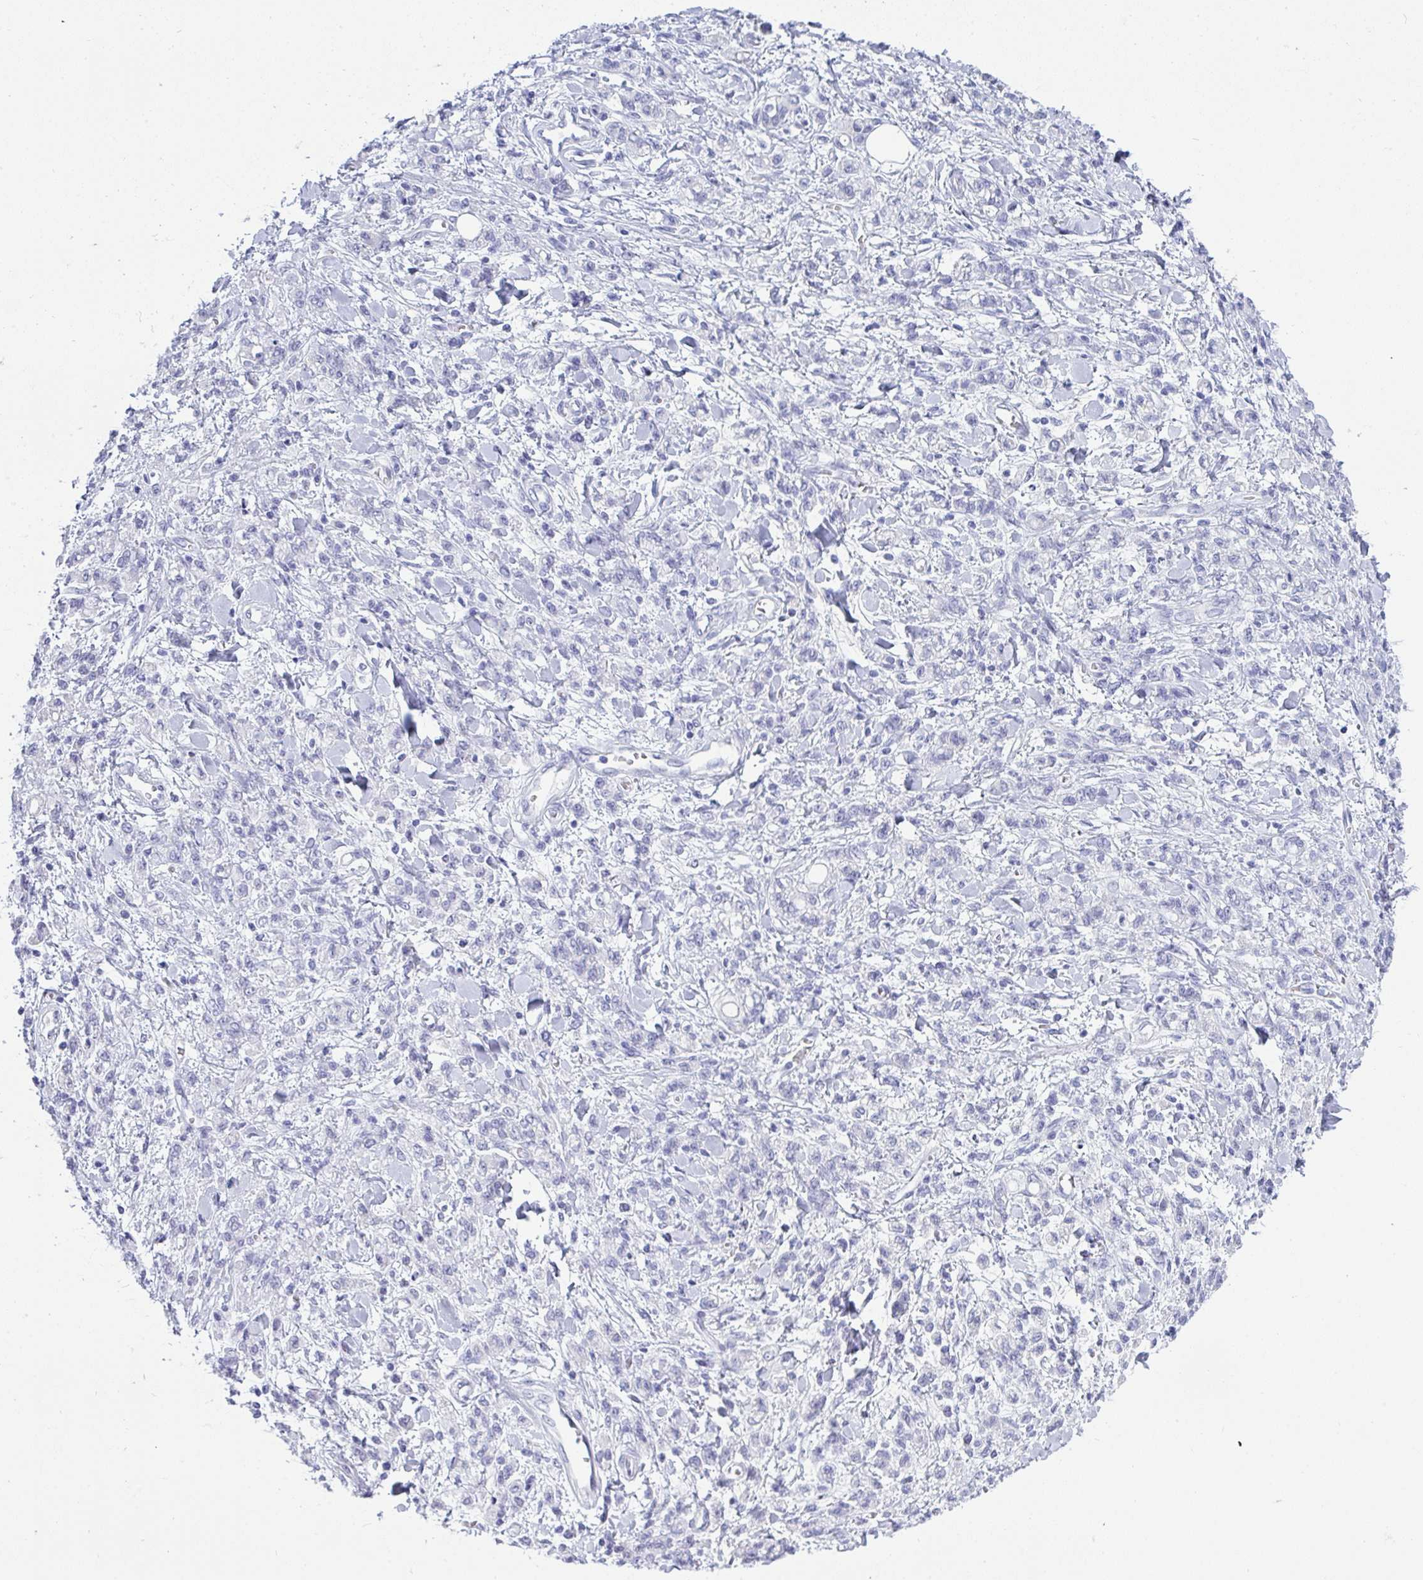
{"staining": {"intensity": "negative", "quantity": "none", "location": "none"}, "tissue": "stomach cancer", "cell_type": "Tumor cells", "image_type": "cancer", "snomed": [{"axis": "morphology", "description": "Adenocarcinoma, NOS"}, {"axis": "topography", "description": "Stomach"}], "caption": "IHC photomicrograph of adenocarcinoma (stomach) stained for a protein (brown), which shows no expression in tumor cells. (Immunohistochemistry, brightfield microscopy, high magnification).", "gene": "PRDM9", "patient": {"sex": "male", "age": 77}}